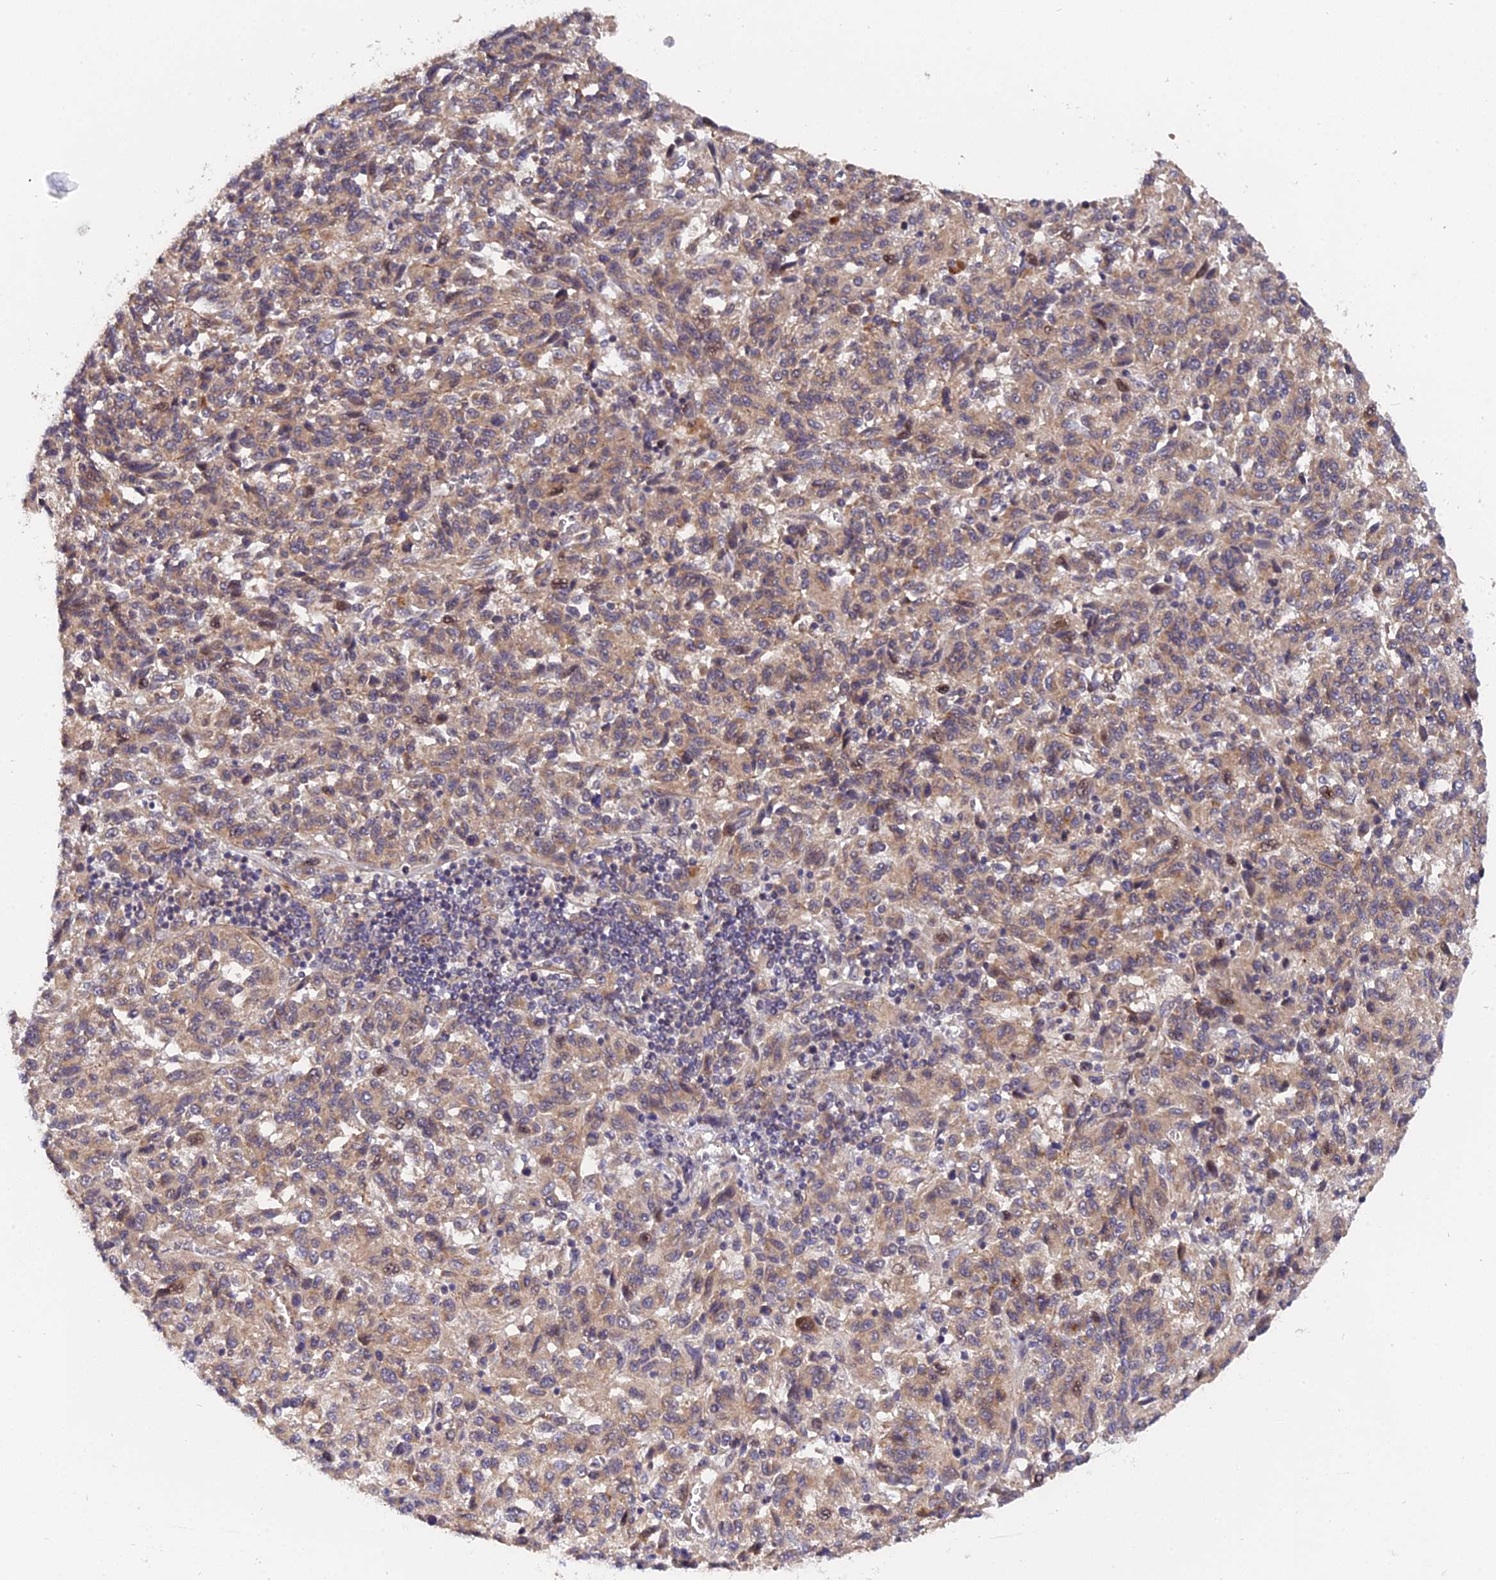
{"staining": {"intensity": "weak", "quantity": "25%-75%", "location": "cytoplasmic/membranous,nuclear"}, "tissue": "melanoma", "cell_type": "Tumor cells", "image_type": "cancer", "snomed": [{"axis": "morphology", "description": "Malignant melanoma, Metastatic site"}, {"axis": "topography", "description": "Lung"}], "caption": "Melanoma tissue demonstrates weak cytoplasmic/membranous and nuclear positivity in approximately 25%-75% of tumor cells, visualized by immunohistochemistry.", "gene": "TRMT1", "patient": {"sex": "male", "age": 64}}